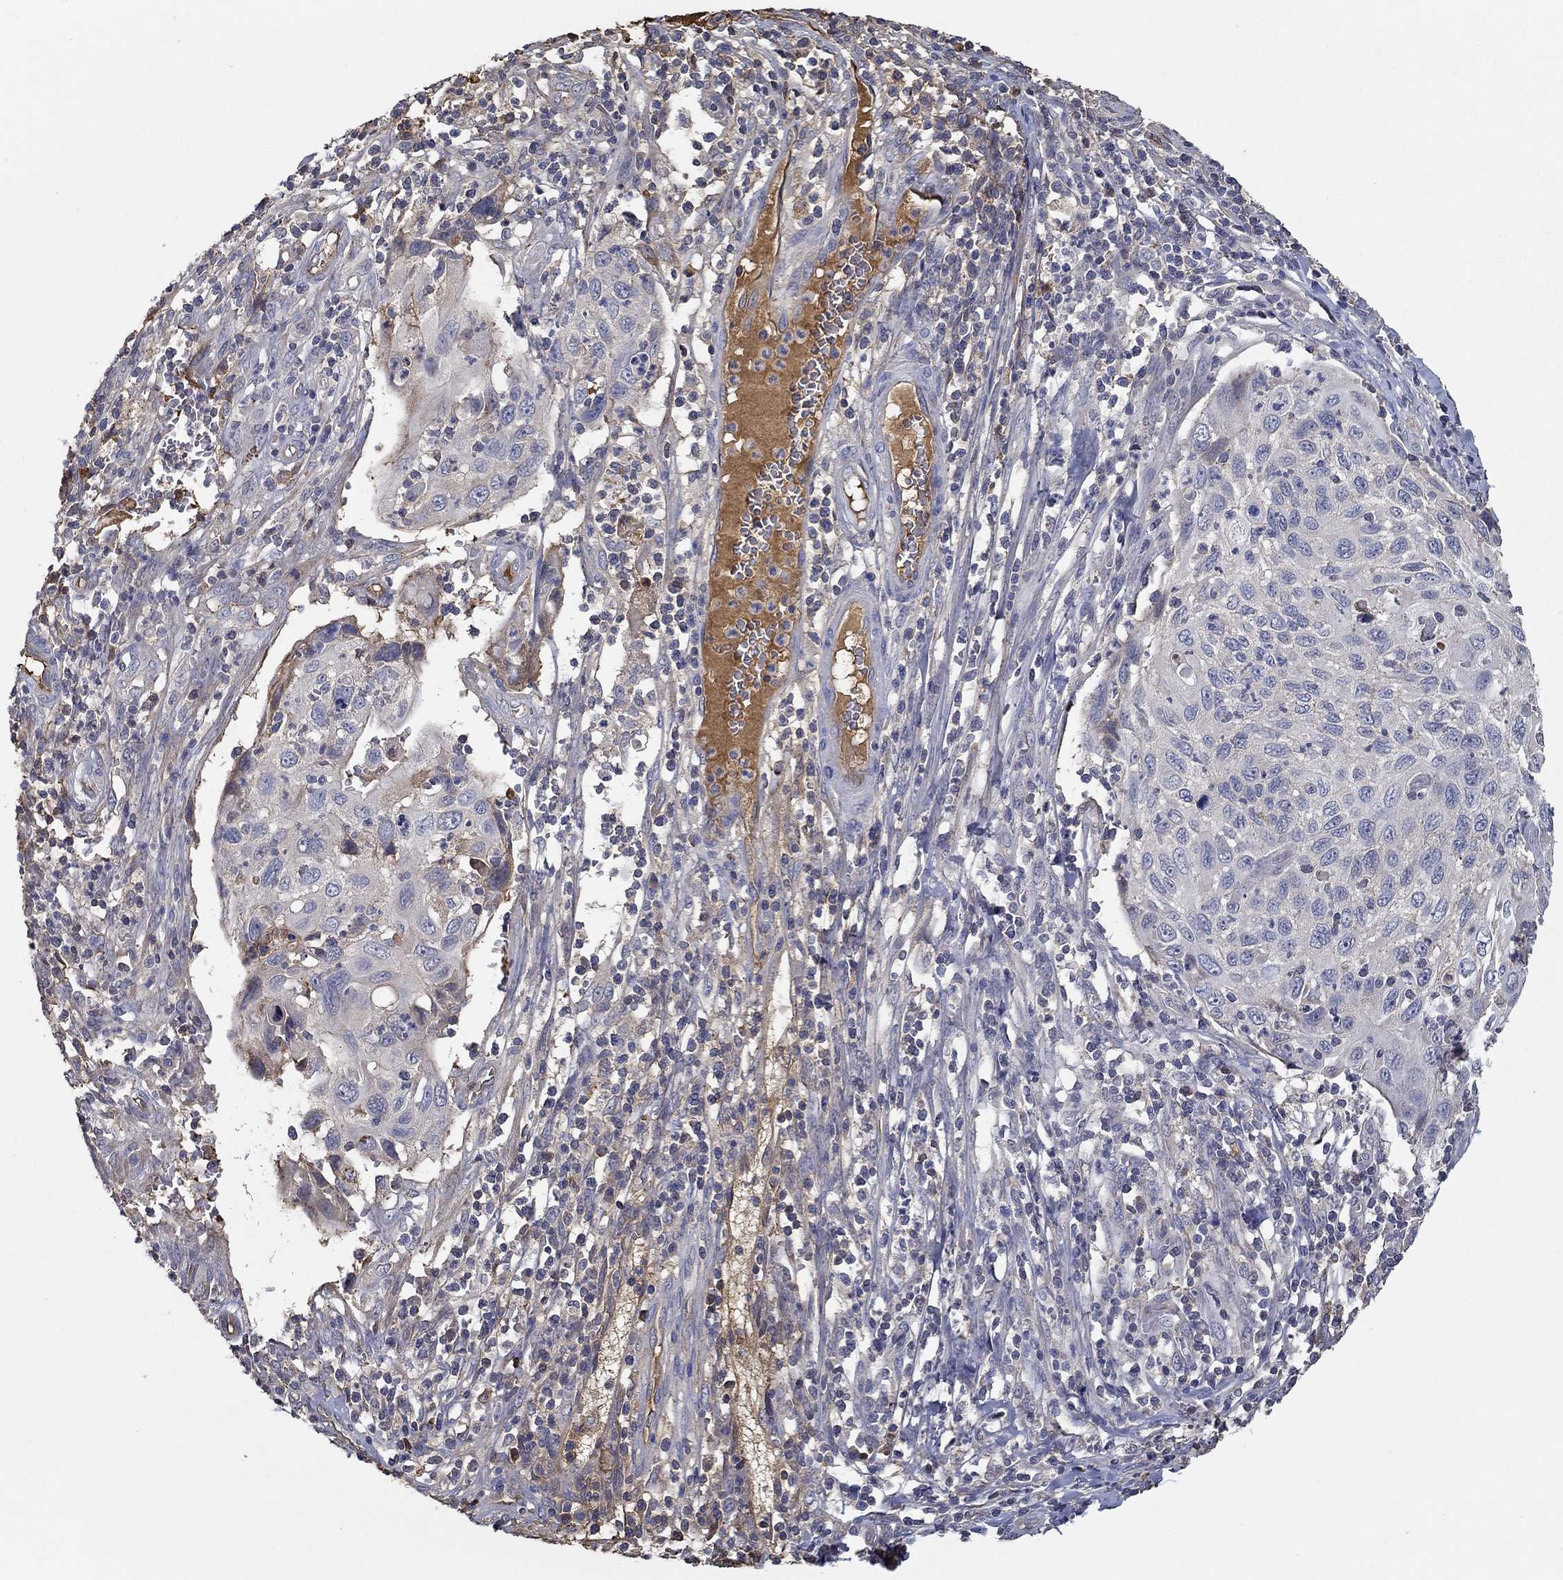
{"staining": {"intensity": "negative", "quantity": "none", "location": "none"}, "tissue": "cervical cancer", "cell_type": "Tumor cells", "image_type": "cancer", "snomed": [{"axis": "morphology", "description": "Squamous cell carcinoma, NOS"}, {"axis": "topography", "description": "Cervix"}], "caption": "Tumor cells show no significant expression in cervical cancer. (Brightfield microscopy of DAB immunohistochemistry (IHC) at high magnification).", "gene": "IL10", "patient": {"sex": "female", "age": 70}}